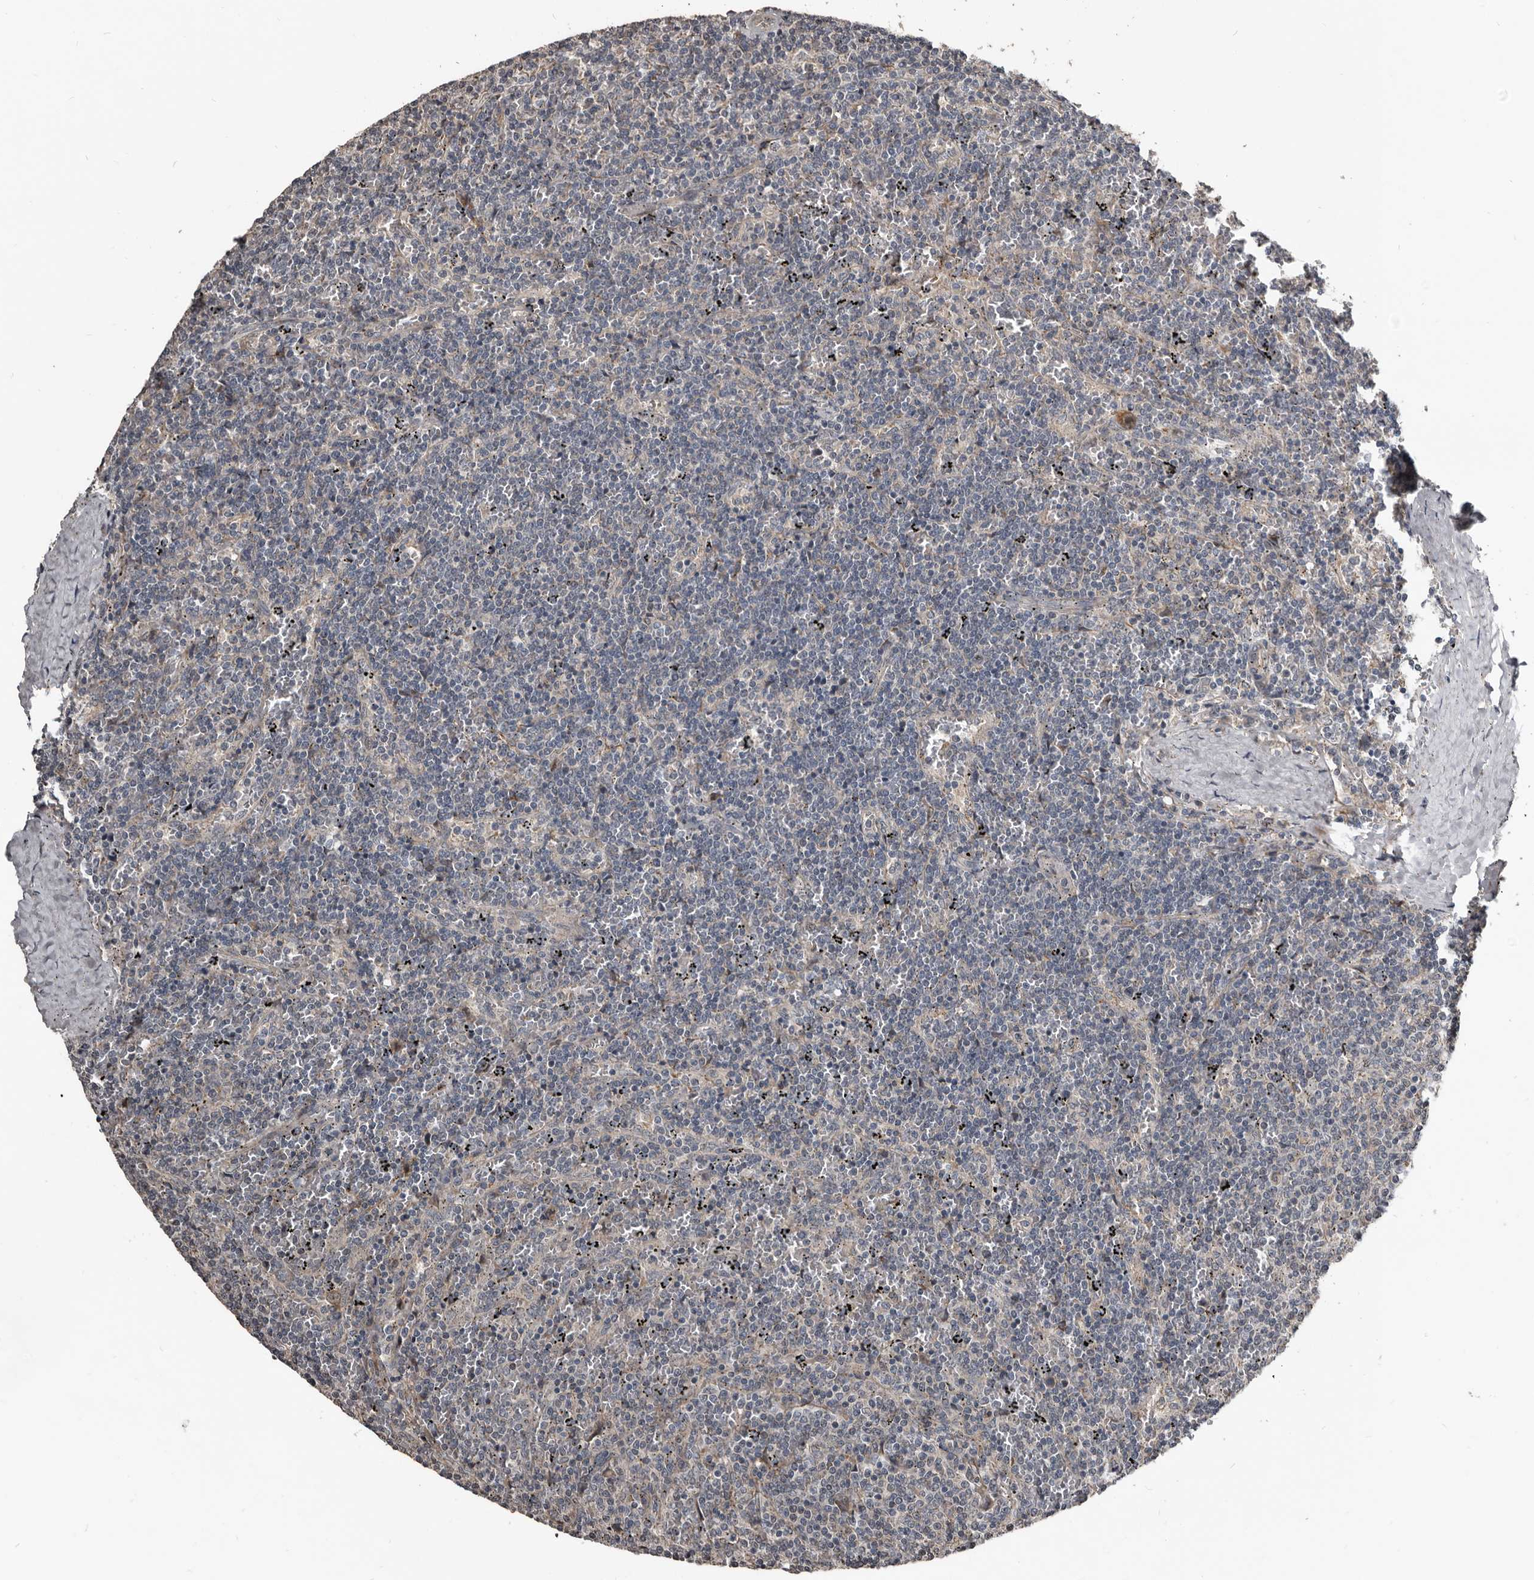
{"staining": {"intensity": "negative", "quantity": "none", "location": "none"}, "tissue": "lymphoma", "cell_type": "Tumor cells", "image_type": "cancer", "snomed": [{"axis": "morphology", "description": "Malignant lymphoma, non-Hodgkin's type, Low grade"}, {"axis": "topography", "description": "Spleen"}], "caption": "Immunohistochemistry histopathology image of low-grade malignant lymphoma, non-Hodgkin's type stained for a protein (brown), which demonstrates no staining in tumor cells.", "gene": "DHPS", "patient": {"sex": "female", "age": 50}}